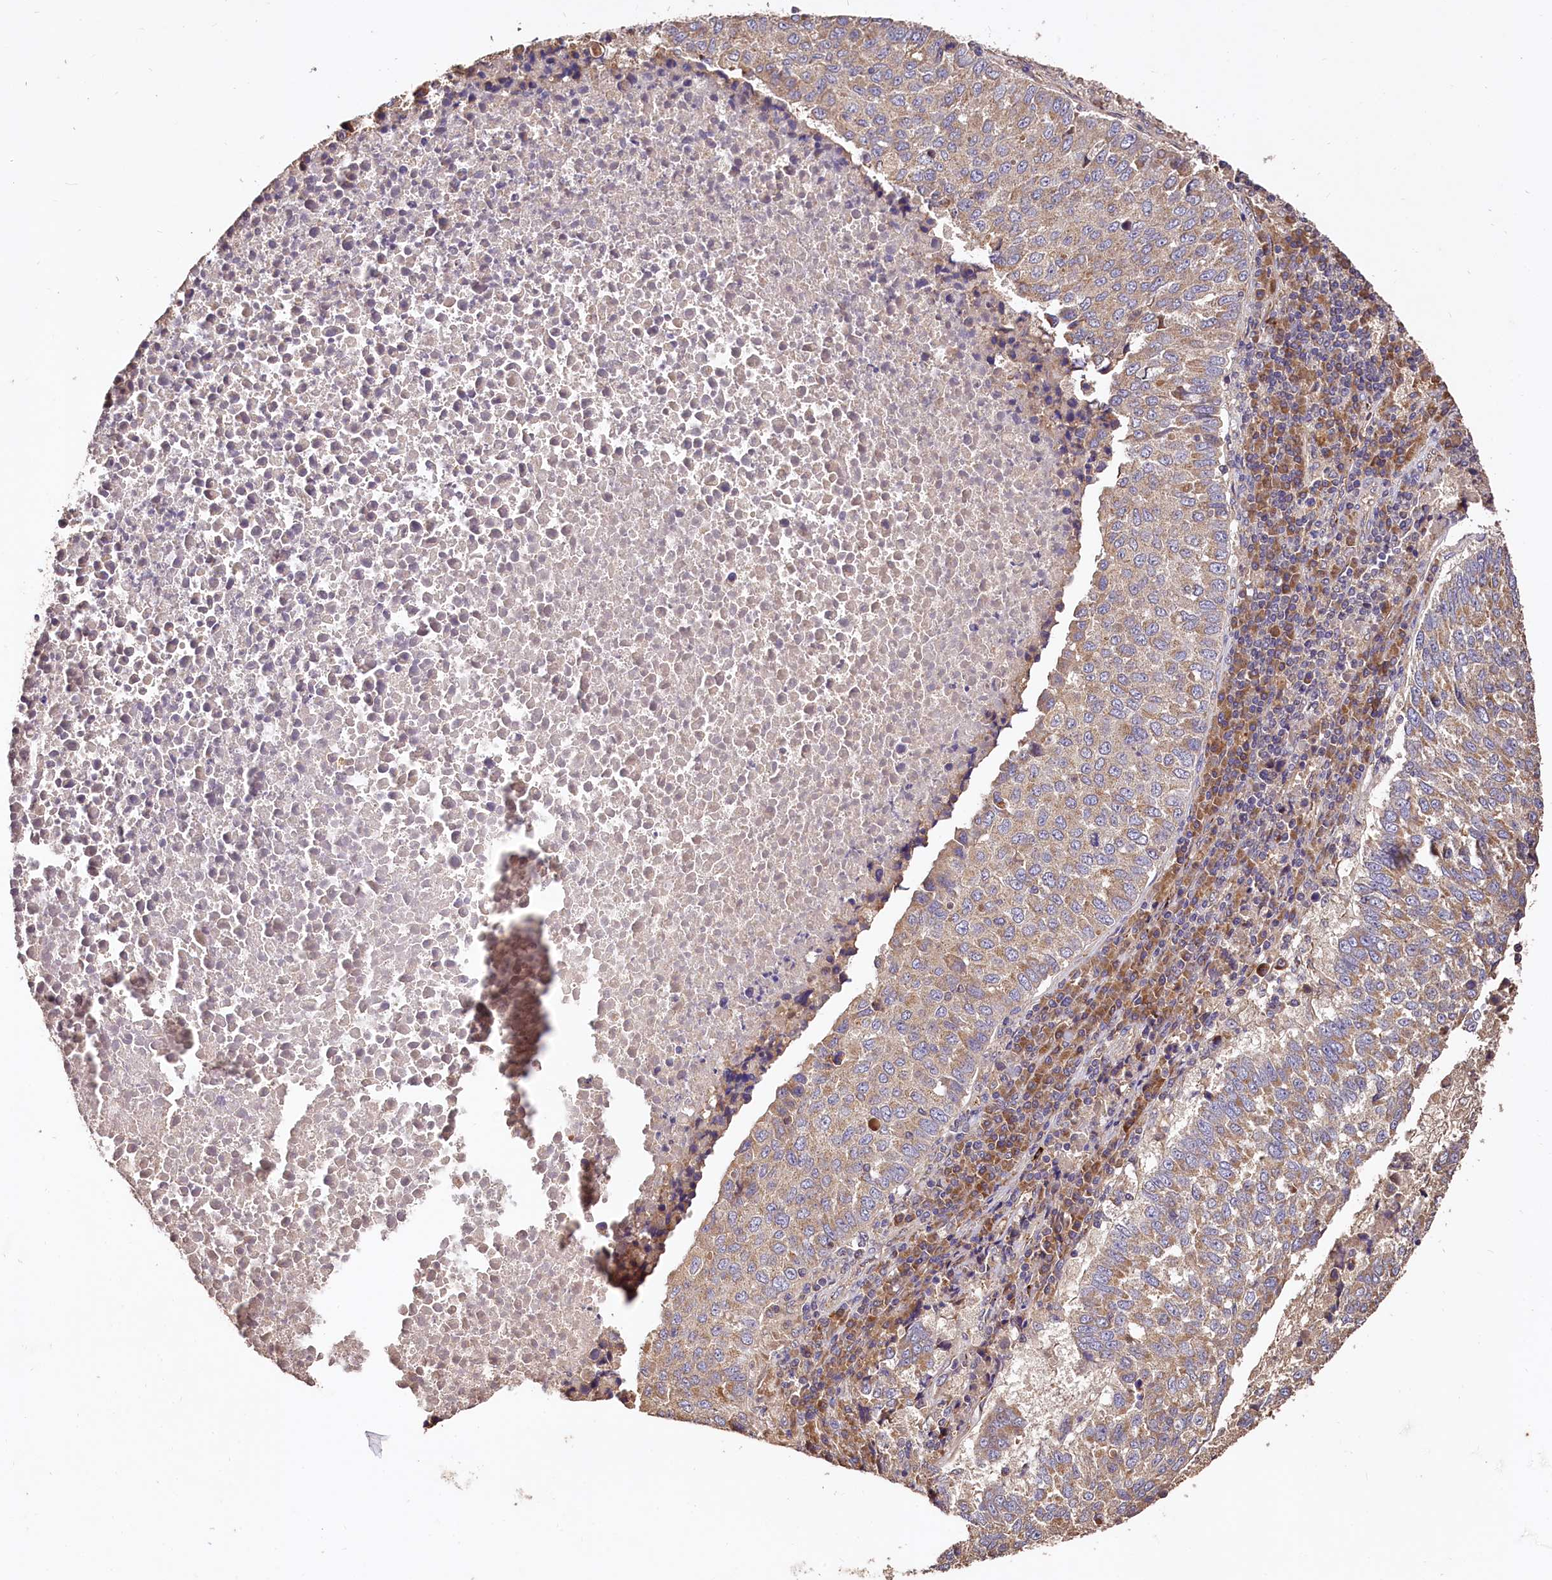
{"staining": {"intensity": "moderate", "quantity": ">75%", "location": "cytoplasmic/membranous"}, "tissue": "lung cancer", "cell_type": "Tumor cells", "image_type": "cancer", "snomed": [{"axis": "morphology", "description": "Squamous cell carcinoma, NOS"}, {"axis": "topography", "description": "Lung"}], "caption": "High-power microscopy captured an immunohistochemistry (IHC) micrograph of lung squamous cell carcinoma, revealing moderate cytoplasmic/membranous positivity in about >75% of tumor cells.", "gene": "RASSF1", "patient": {"sex": "male", "age": 73}}